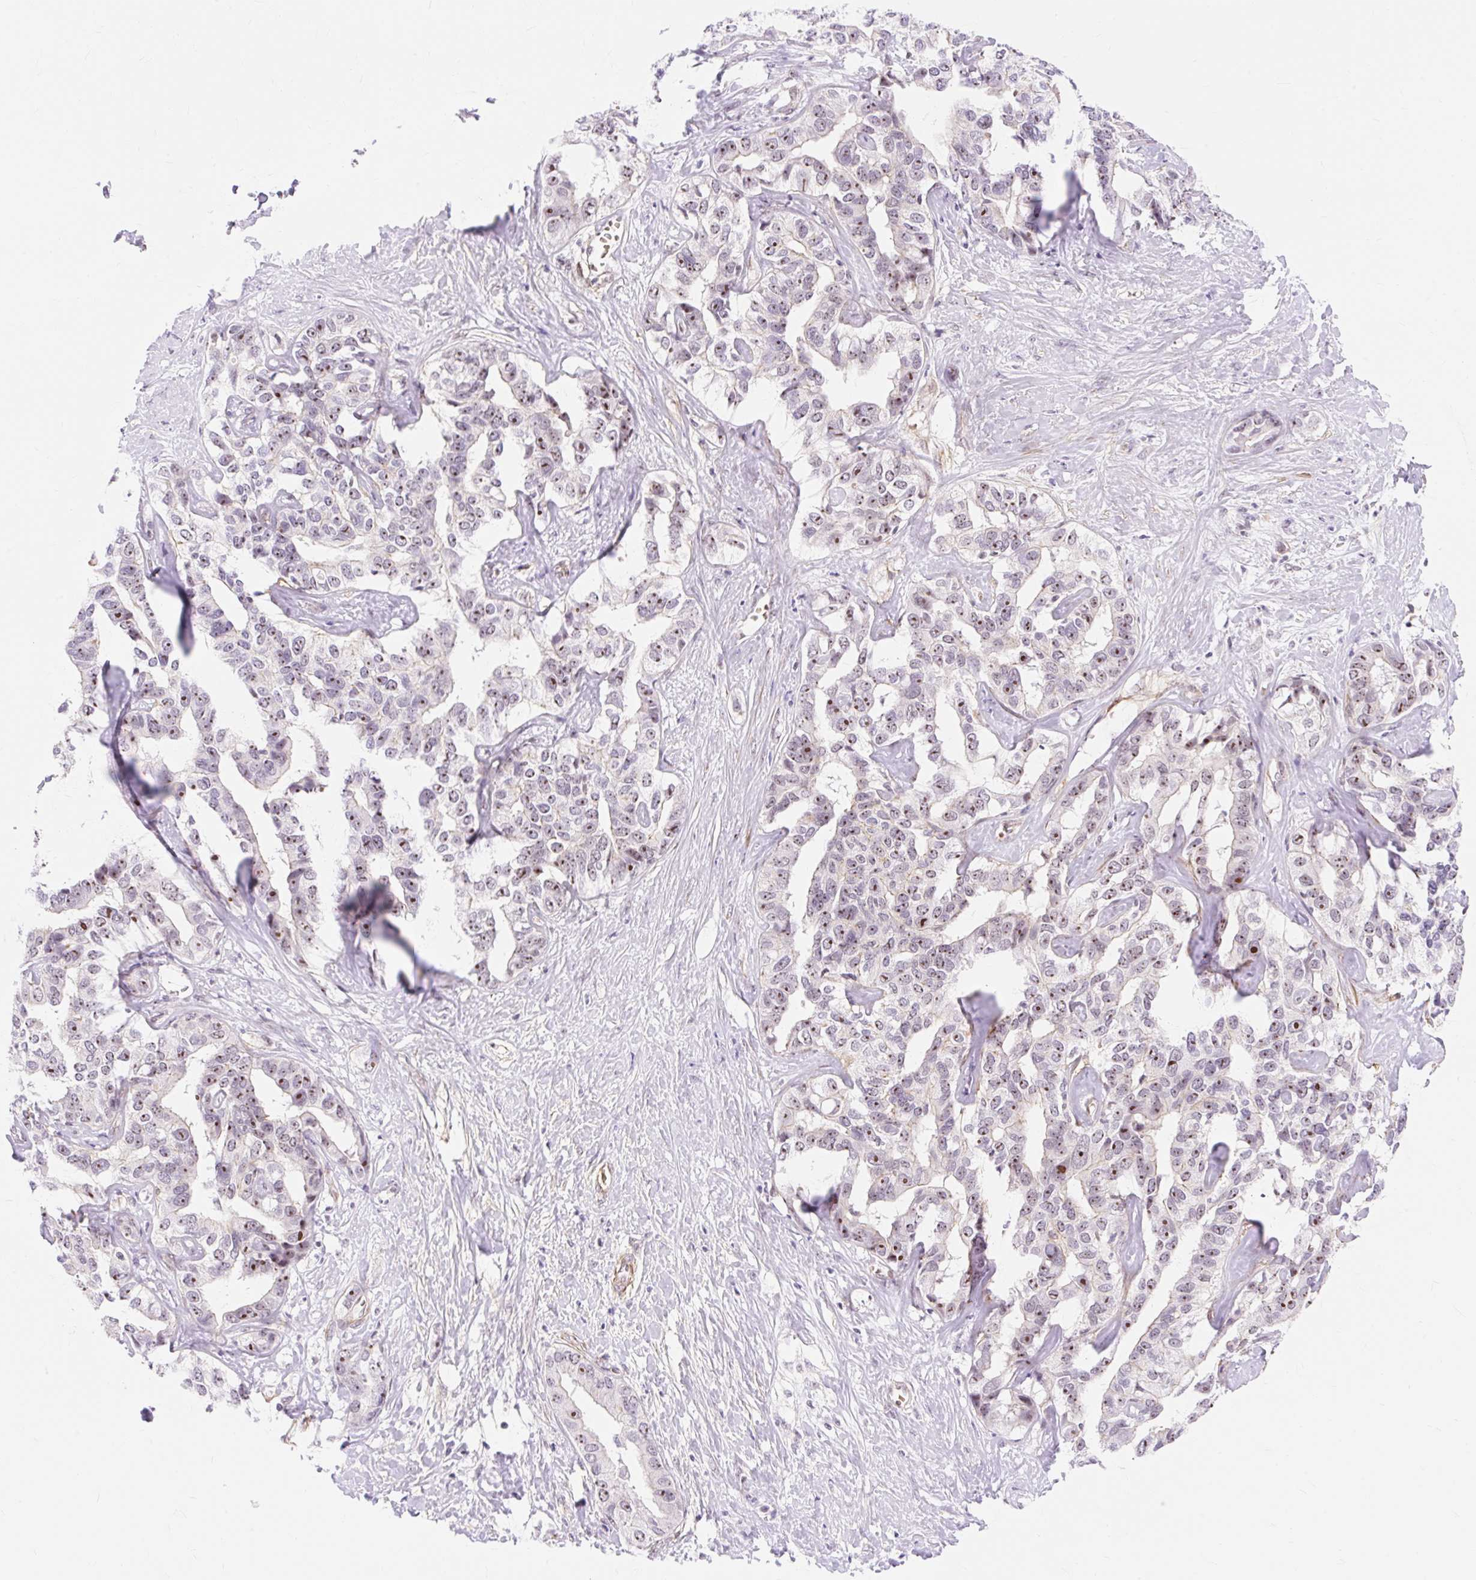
{"staining": {"intensity": "moderate", "quantity": "25%-75%", "location": "nuclear"}, "tissue": "liver cancer", "cell_type": "Tumor cells", "image_type": "cancer", "snomed": [{"axis": "morphology", "description": "Cholangiocarcinoma"}, {"axis": "topography", "description": "Liver"}], "caption": "Protein expression analysis of human cholangiocarcinoma (liver) reveals moderate nuclear expression in about 25%-75% of tumor cells.", "gene": "OBP2A", "patient": {"sex": "male", "age": 59}}